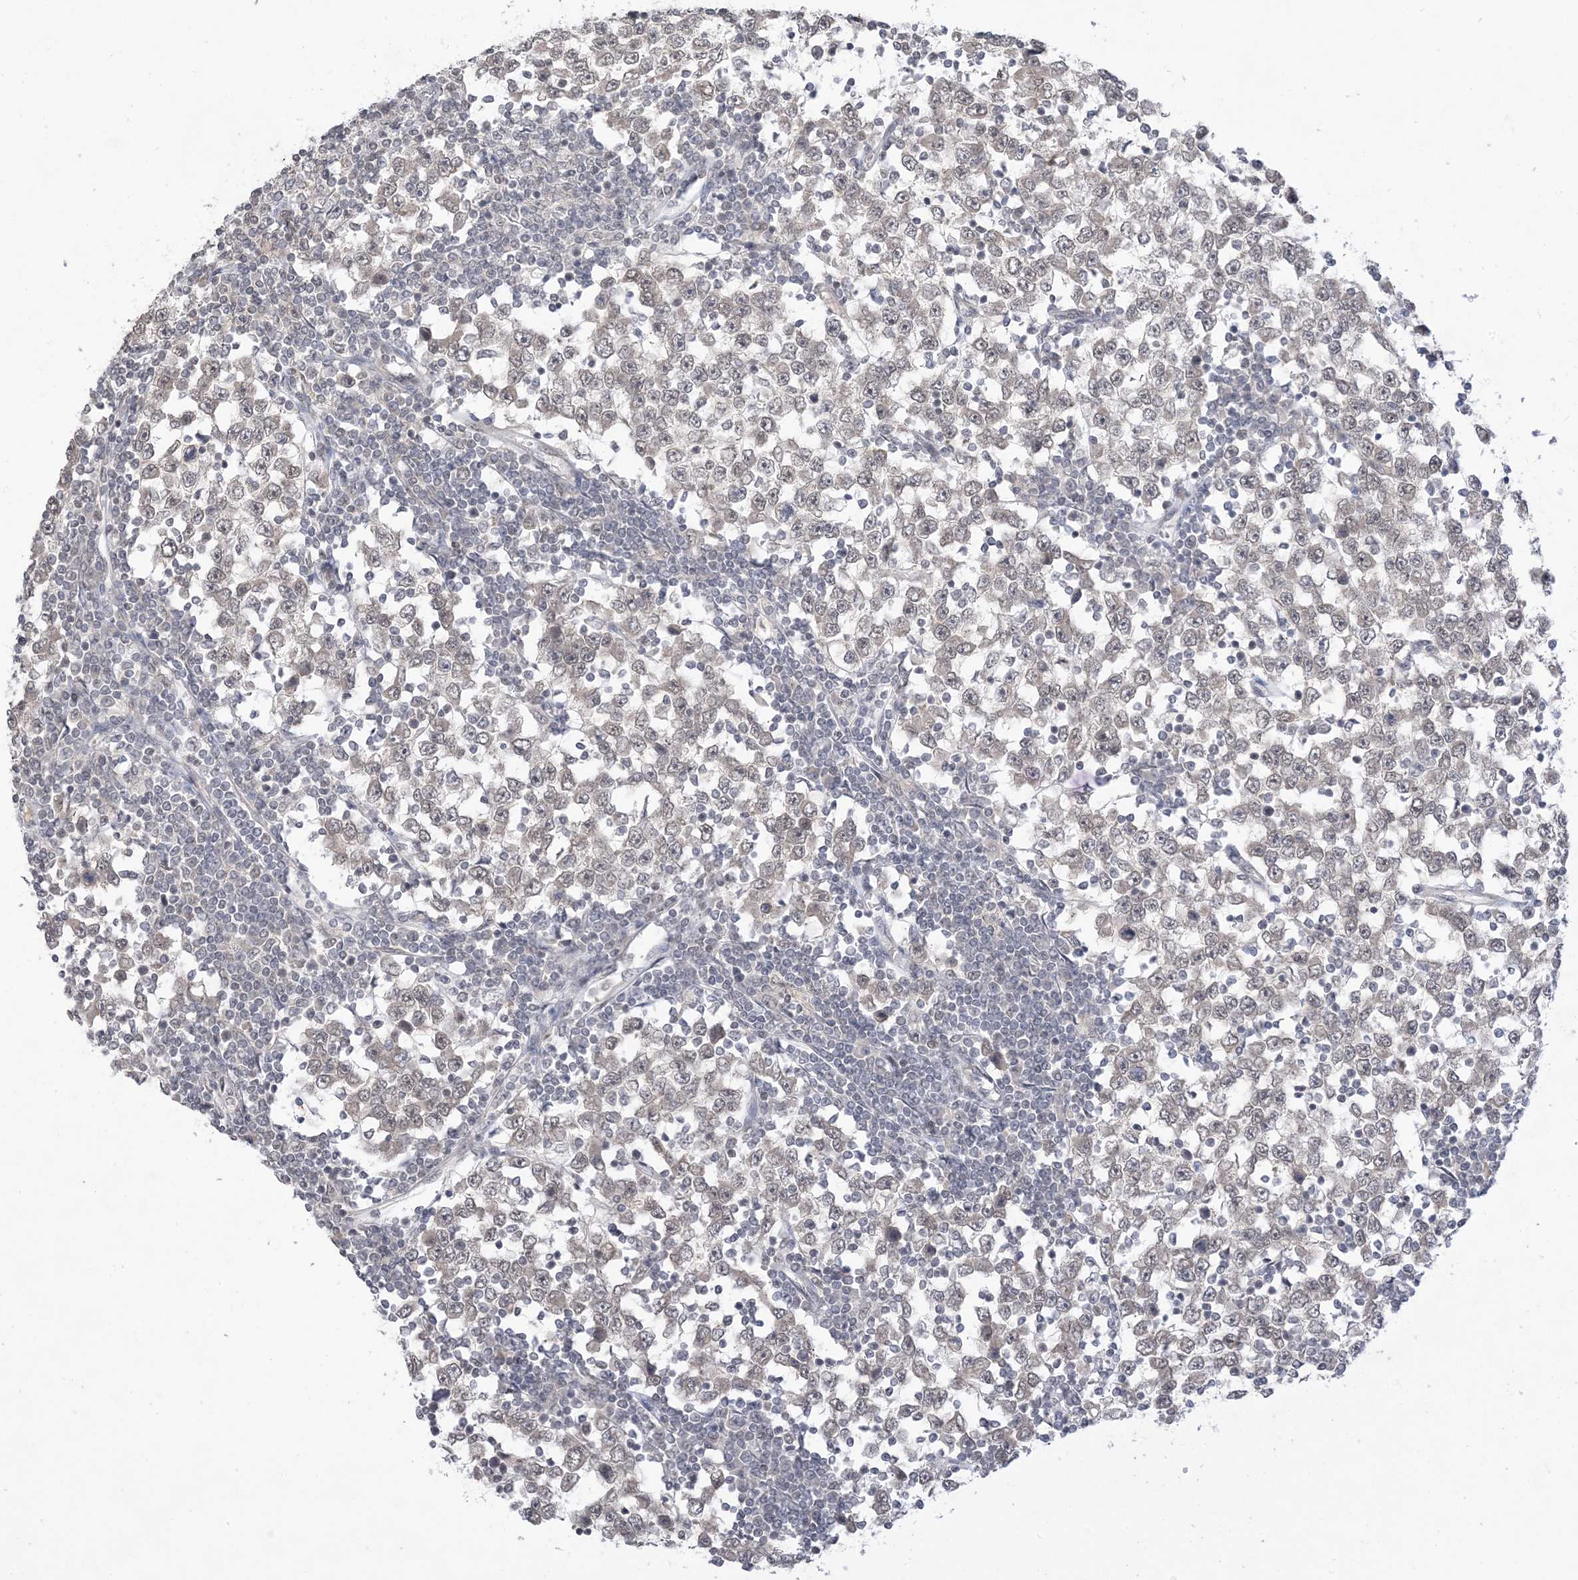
{"staining": {"intensity": "negative", "quantity": "none", "location": "none"}, "tissue": "testis cancer", "cell_type": "Tumor cells", "image_type": "cancer", "snomed": [{"axis": "morphology", "description": "Seminoma, NOS"}, {"axis": "topography", "description": "Testis"}], "caption": "Human seminoma (testis) stained for a protein using IHC reveals no positivity in tumor cells.", "gene": "RANBP9", "patient": {"sex": "male", "age": 65}}